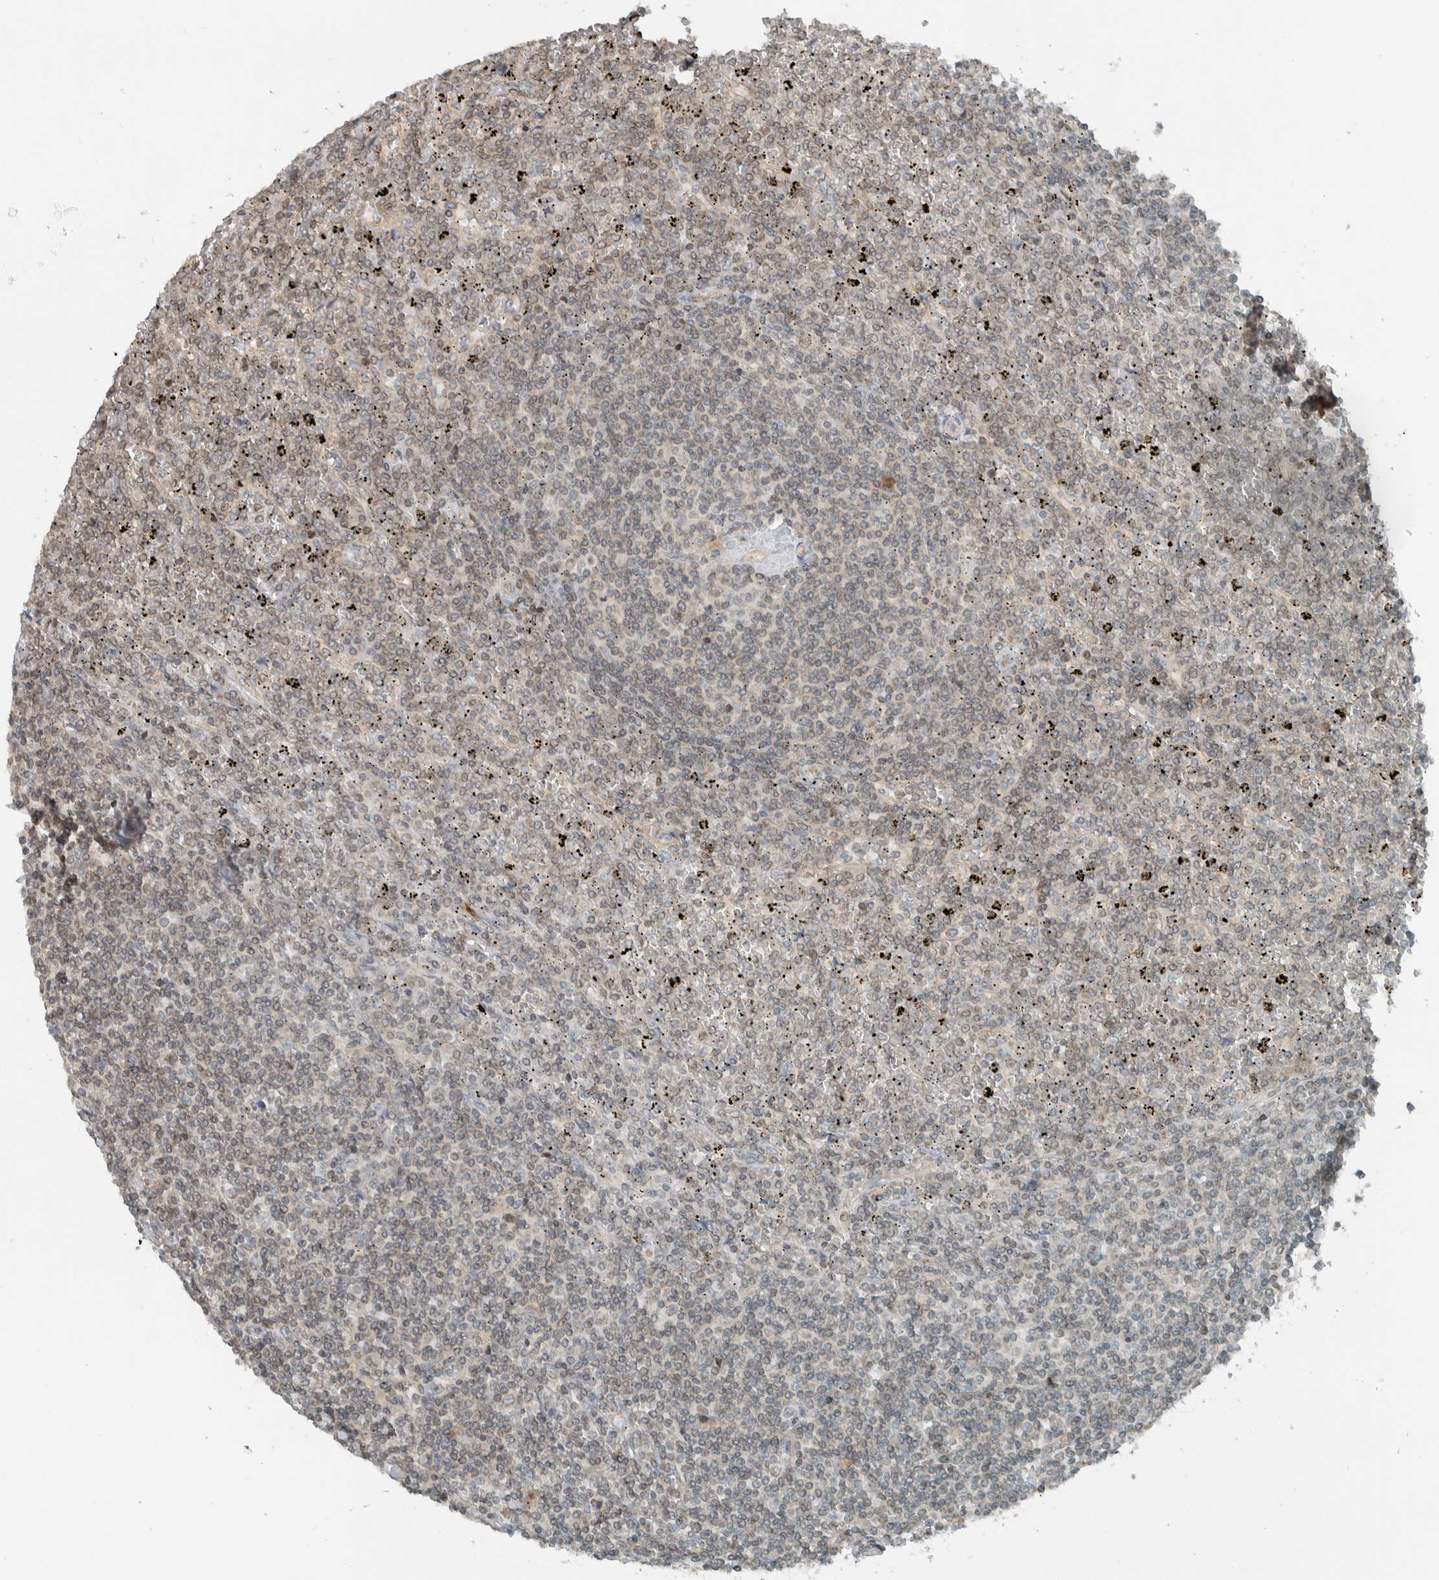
{"staining": {"intensity": "weak", "quantity": "<25%", "location": "nuclear"}, "tissue": "lymphoma", "cell_type": "Tumor cells", "image_type": "cancer", "snomed": [{"axis": "morphology", "description": "Malignant lymphoma, non-Hodgkin's type, Low grade"}, {"axis": "topography", "description": "Spleen"}], "caption": "The micrograph reveals no significant positivity in tumor cells of malignant lymphoma, non-Hodgkin's type (low-grade). (DAB (3,3'-diaminobenzidine) immunohistochemistry (IHC) visualized using brightfield microscopy, high magnification).", "gene": "SEL1L", "patient": {"sex": "female", "age": 19}}